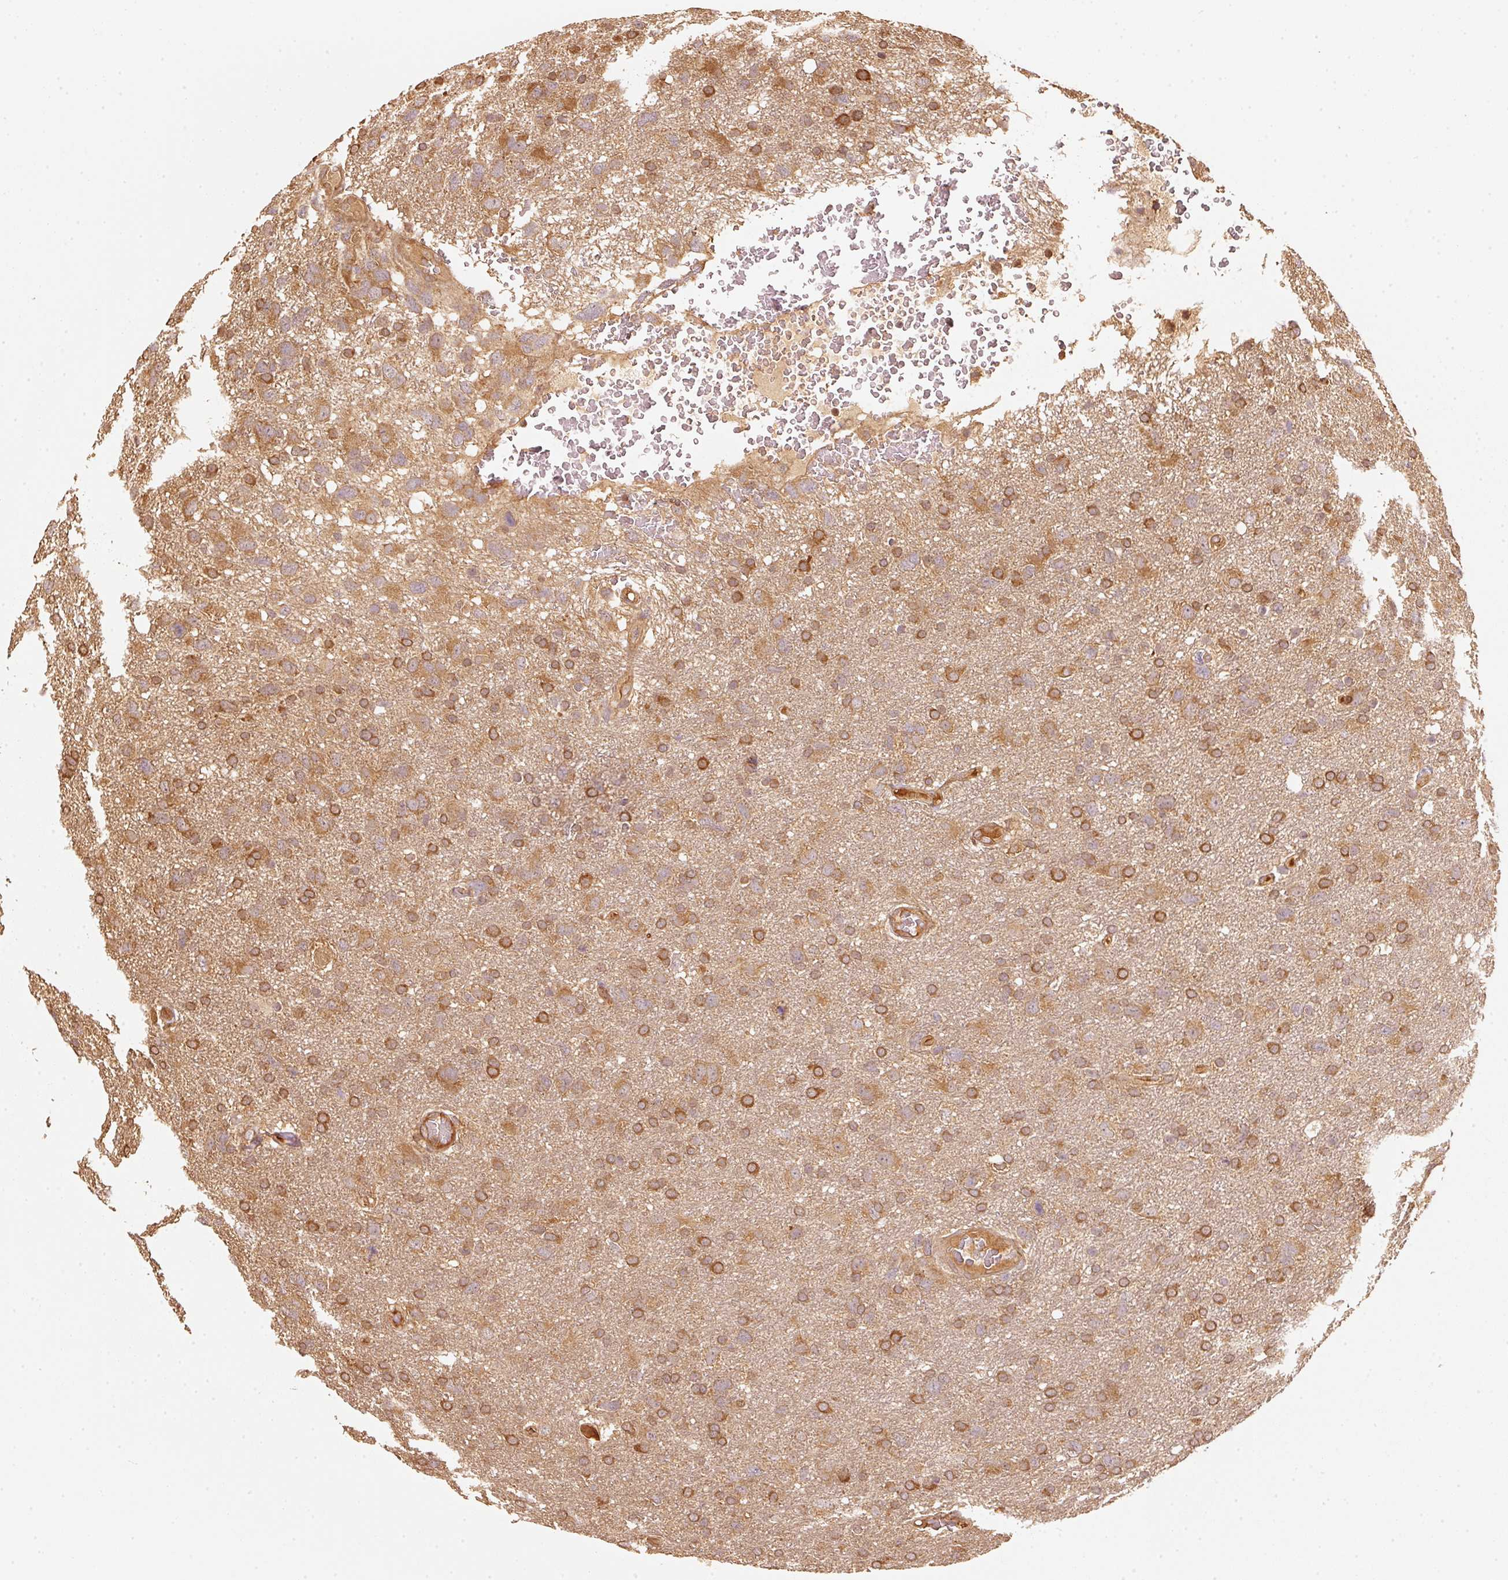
{"staining": {"intensity": "strong", "quantity": "25%-75%", "location": "cytoplasmic/membranous"}, "tissue": "glioma", "cell_type": "Tumor cells", "image_type": "cancer", "snomed": [{"axis": "morphology", "description": "Glioma, malignant, High grade"}, {"axis": "topography", "description": "Brain"}], "caption": "Human glioma stained for a protein (brown) reveals strong cytoplasmic/membranous positive positivity in about 25%-75% of tumor cells.", "gene": "STAU1", "patient": {"sex": "male", "age": 61}}